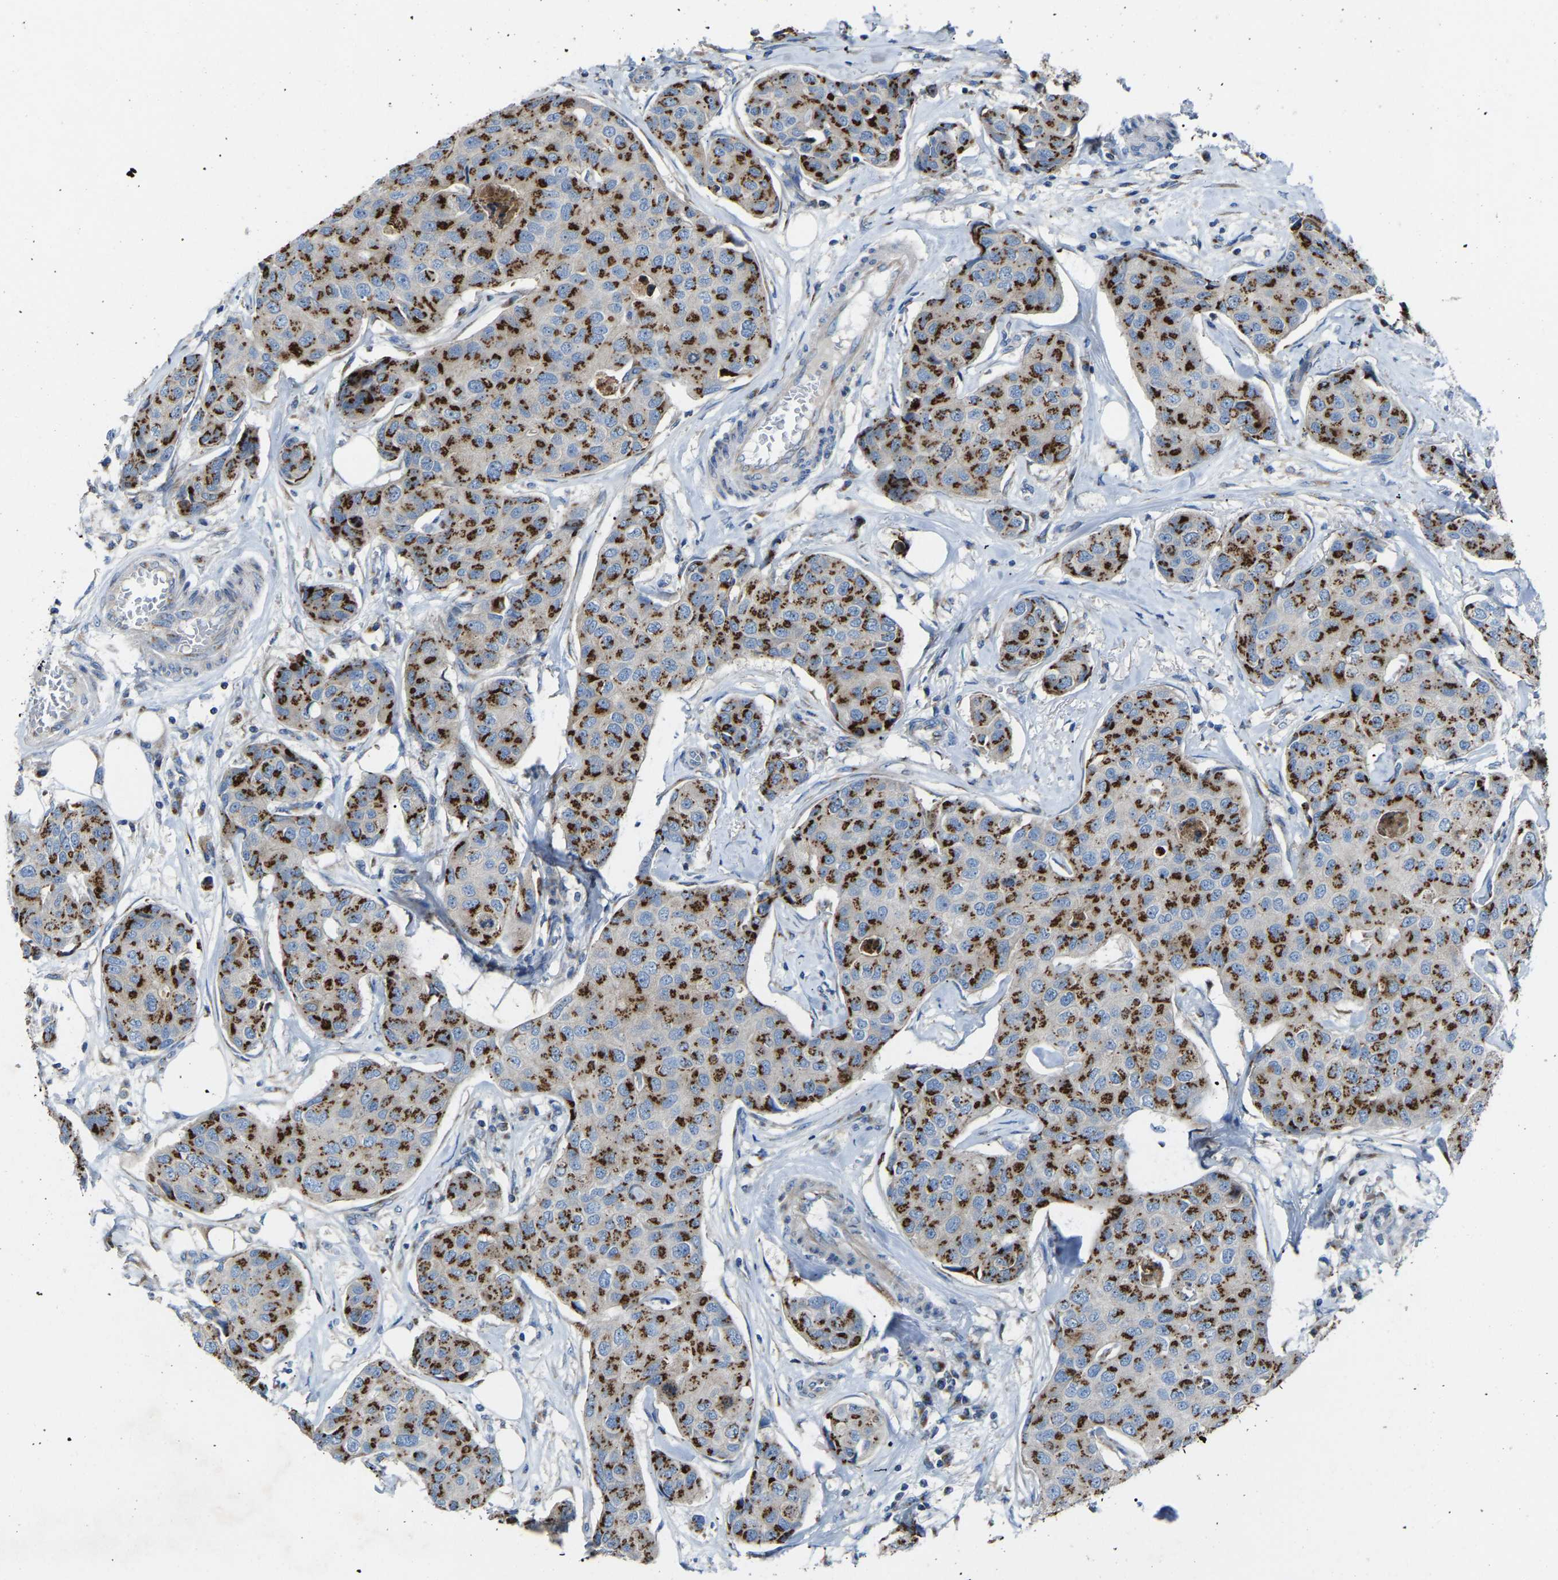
{"staining": {"intensity": "strong", "quantity": ">75%", "location": "cytoplasmic/membranous"}, "tissue": "breast cancer", "cell_type": "Tumor cells", "image_type": "cancer", "snomed": [{"axis": "morphology", "description": "Duct carcinoma"}, {"axis": "topography", "description": "Breast"}], "caption": "This is an image of immunohistochemistry staining of breast cancer, which shows strong staining in the cytoplasmic/membranous of tumor cells.", "gene": "CANT1", "patient": {"sex": "female", "age": 80}}